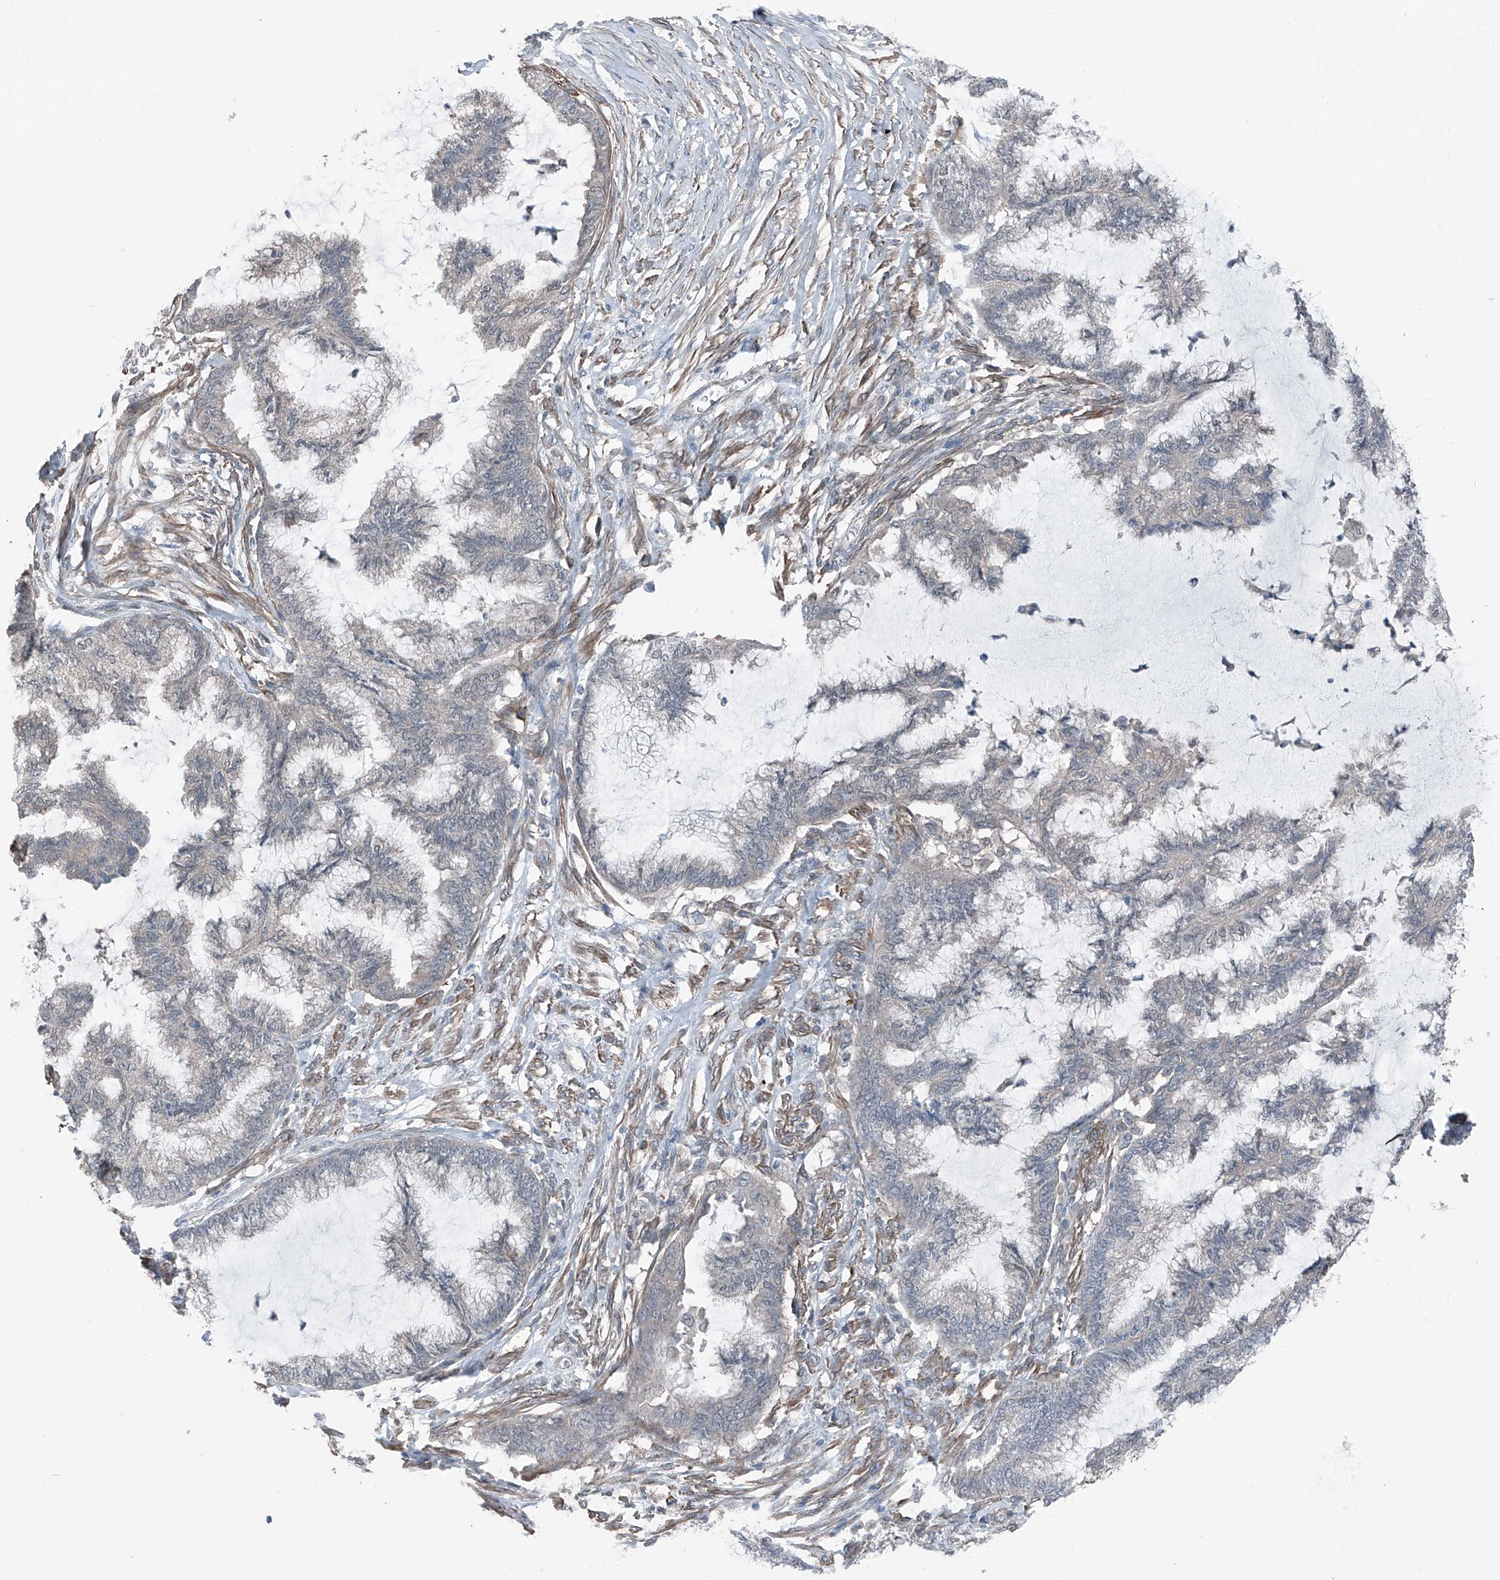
{"staining": {"intensity": "negative", "quantity": "none", "location": "none"}, "tissue": "endometrial cancer", "cell_type": "Tumor cells", "image_type": "cancer", "snomed": [{"axis": "morphology", "description": "Adenocarcinoma, NOS"}, {"axis": "topography", "description": "Endometrium"}], "caption": "This is a histopathology image of immunohistochemistry staining of endometrial cancer, which shows no positivity in tumor cells.", "gene": "HSPB11", "patient": {"sex": "female", "age": 86}}